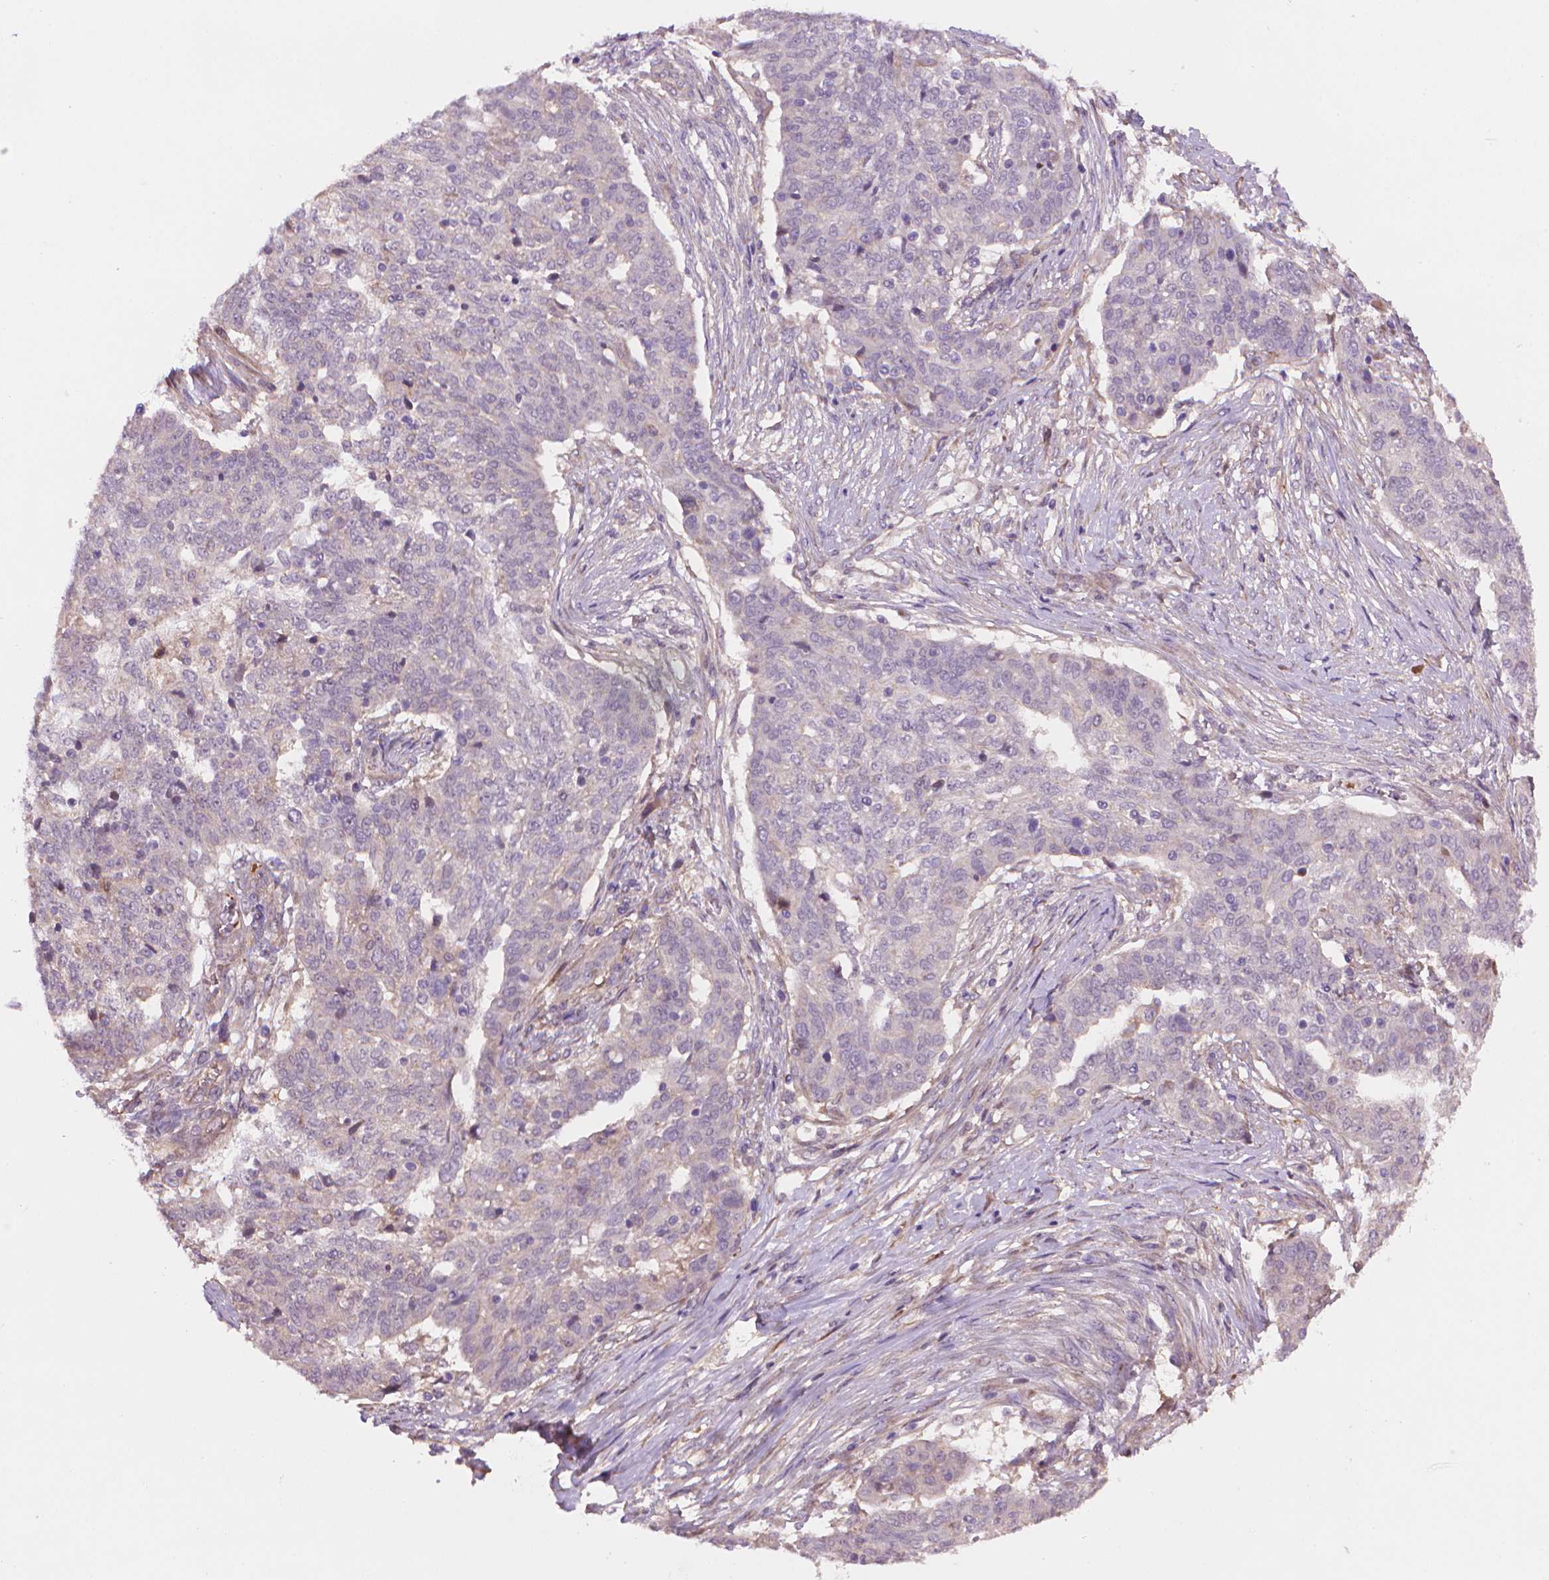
{"staining": {"intensity": "negative", "quantity": "none", "location": "none"}, "tissue": "ovarian cancer", "cell_type": "Tumor cells", "image_type": "cancer", "snomed": [{"axis": "morphology", "description": "Cystadenocarcinoma, serous, NOS"}, {"axis": "topography", "description": "Ovary"}], "caption": "High magnification brightfield microscopy of serous cystadenocarcinoma (ovarian) stained with DAB (brown) and counterstained with hematoxylin (blue): tumor cells show no significant staining. (Immunohistochemistry (ihc), brightfield microscopy, high magnification).", "gene": "AMMECR1", "patient": {"sex": "female", "age": 67}}